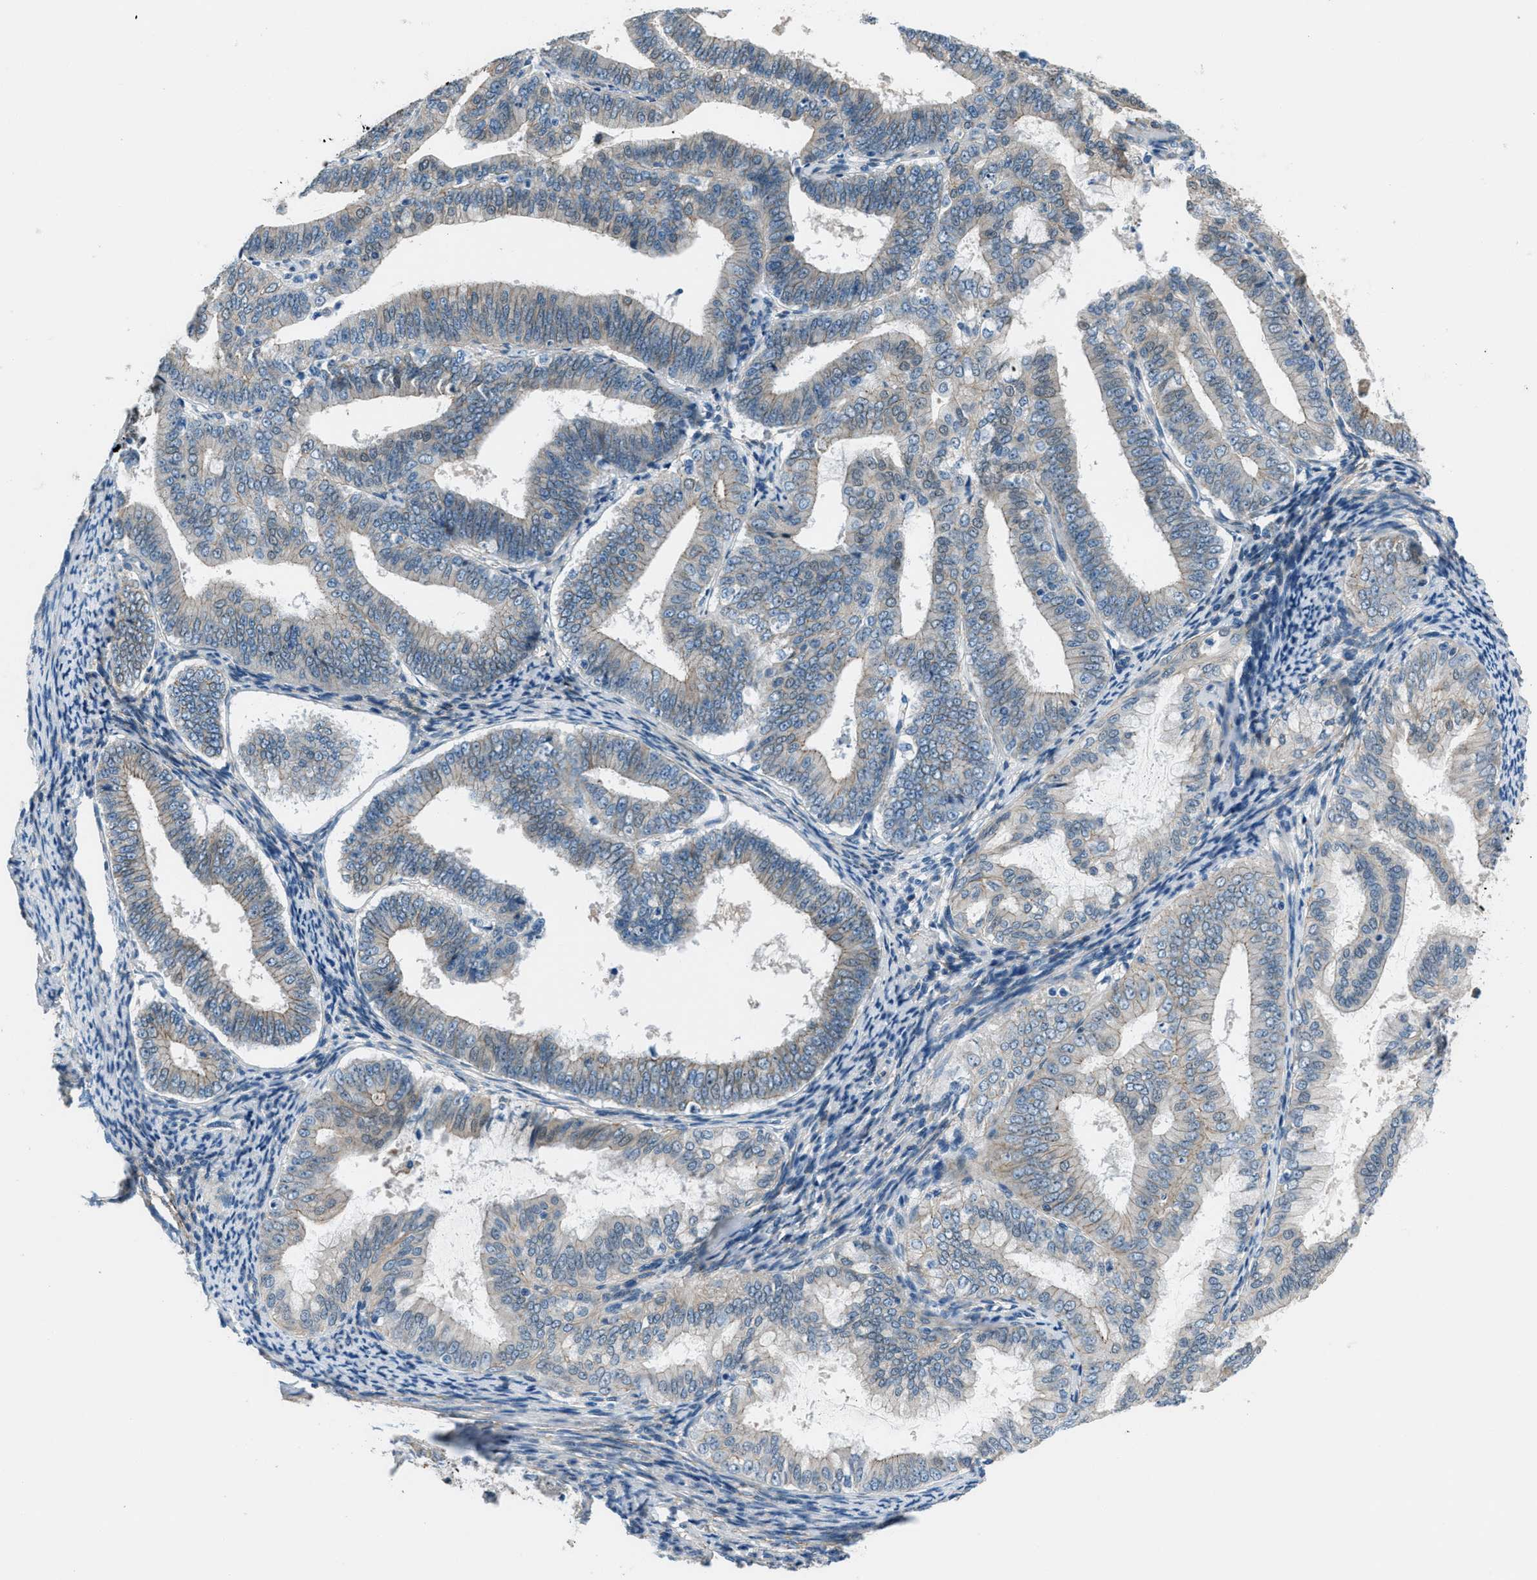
{"staining": {"intensity": "negative", "quantity": "none", "location": "none"}, "tissue": "endometrial cancer", "cell_type": "Tumor cells", "image_type": "cancer", "snomed": [{"axis": "morphology", "description": "Adenocarcinoma, NOS"}, {"axis": "topography", "description": "Endometrium"}], "caption": "Protein analysis of endometrial adenocarcinoma exhibits no significant positivity in tumor cells.", "gene": "FBN1", "patient": {"sex": "female", "age": 63}}